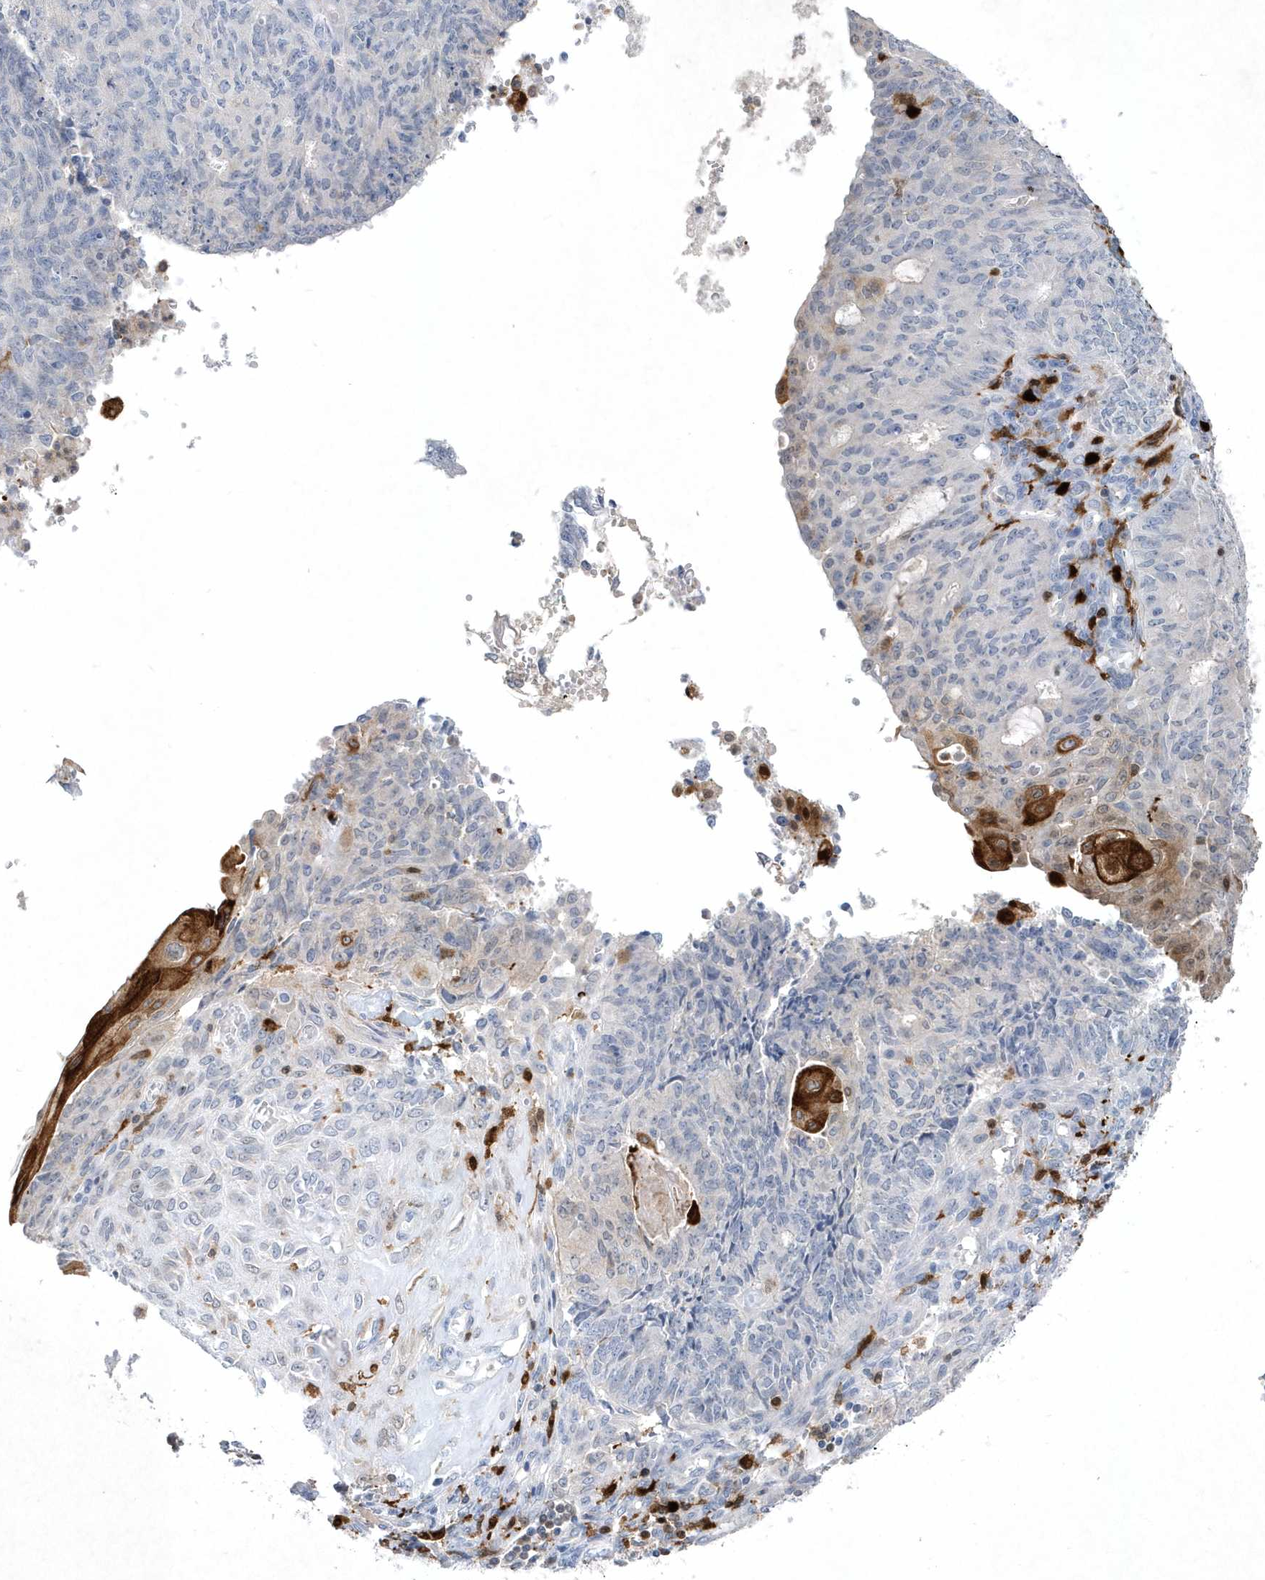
{"staining": {"intensity": "negative", "quantity": "none", "location": "none"}, "tissue": "endometrial cancer", "cell_type": "Tumor cells", "image_type": "cancer", "snomed": [{"axis": "morphology", "description": "Adenocarcinoma, NOS"}, {"axis": "topography", "description": "Endometrium"}], "caption": "The histopathology image reveals no staining of tumor cells in endometrial adenocarcinoma.", "gene": "BHLHA15", "patient": {"sex": "female", "age": 32}}